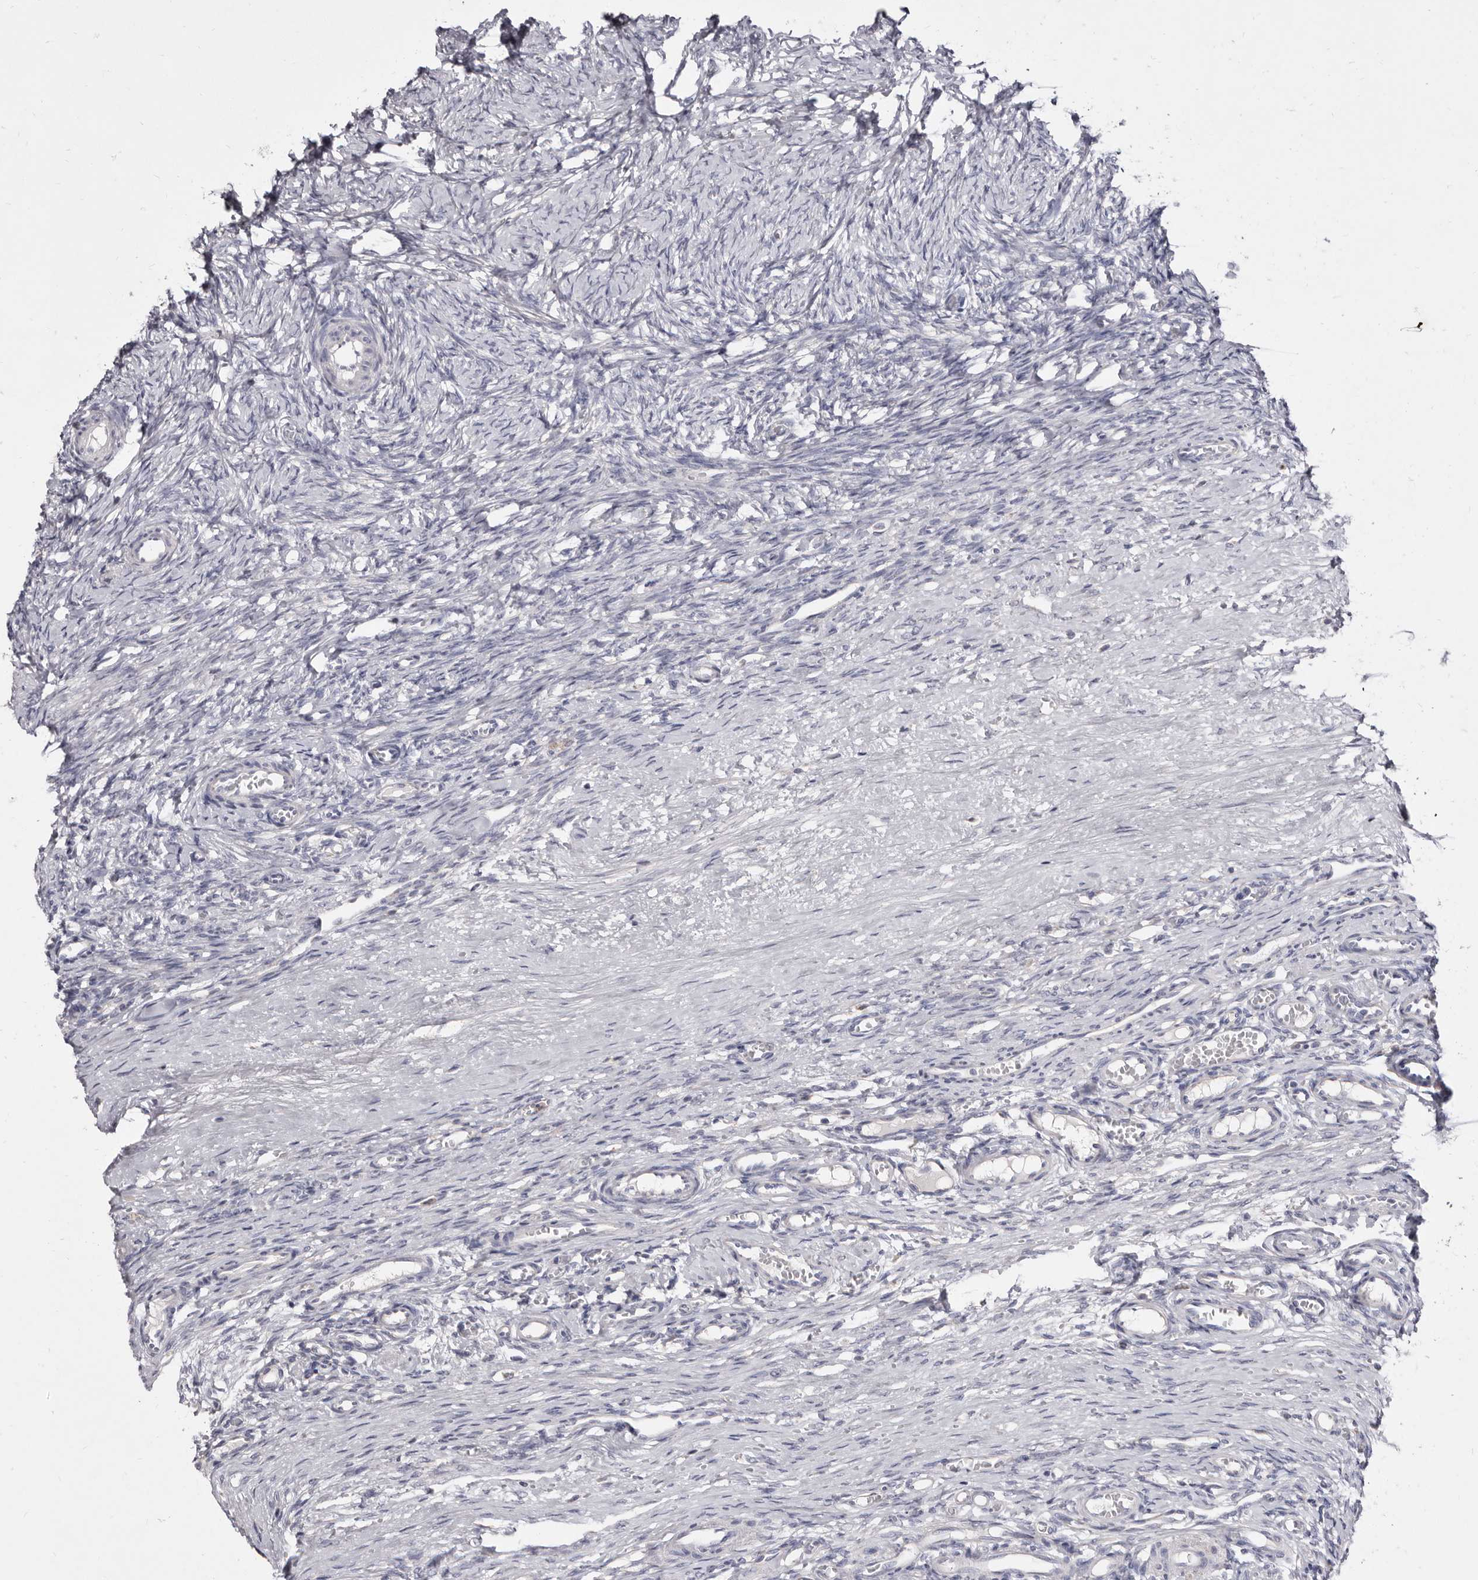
{"staining": {"intensity": "negative", "quantity": "none", "location": "none"}, "tissue": "ovary", "cell_type": "Ovarian stroma cells", "image_type": "normal", "snomed": [{"axis": "morphology", "description": "Adenocarcinoma, NOS"}, {"axis": "topography", "description": "Endometrium"}], "caption": "Immunohistochemistry (IHC) of normal ovary reveals no expression in ovarian stroma cells.", "gene": "CYP2E1", "patient": {"sex": "female", "age": 32}}